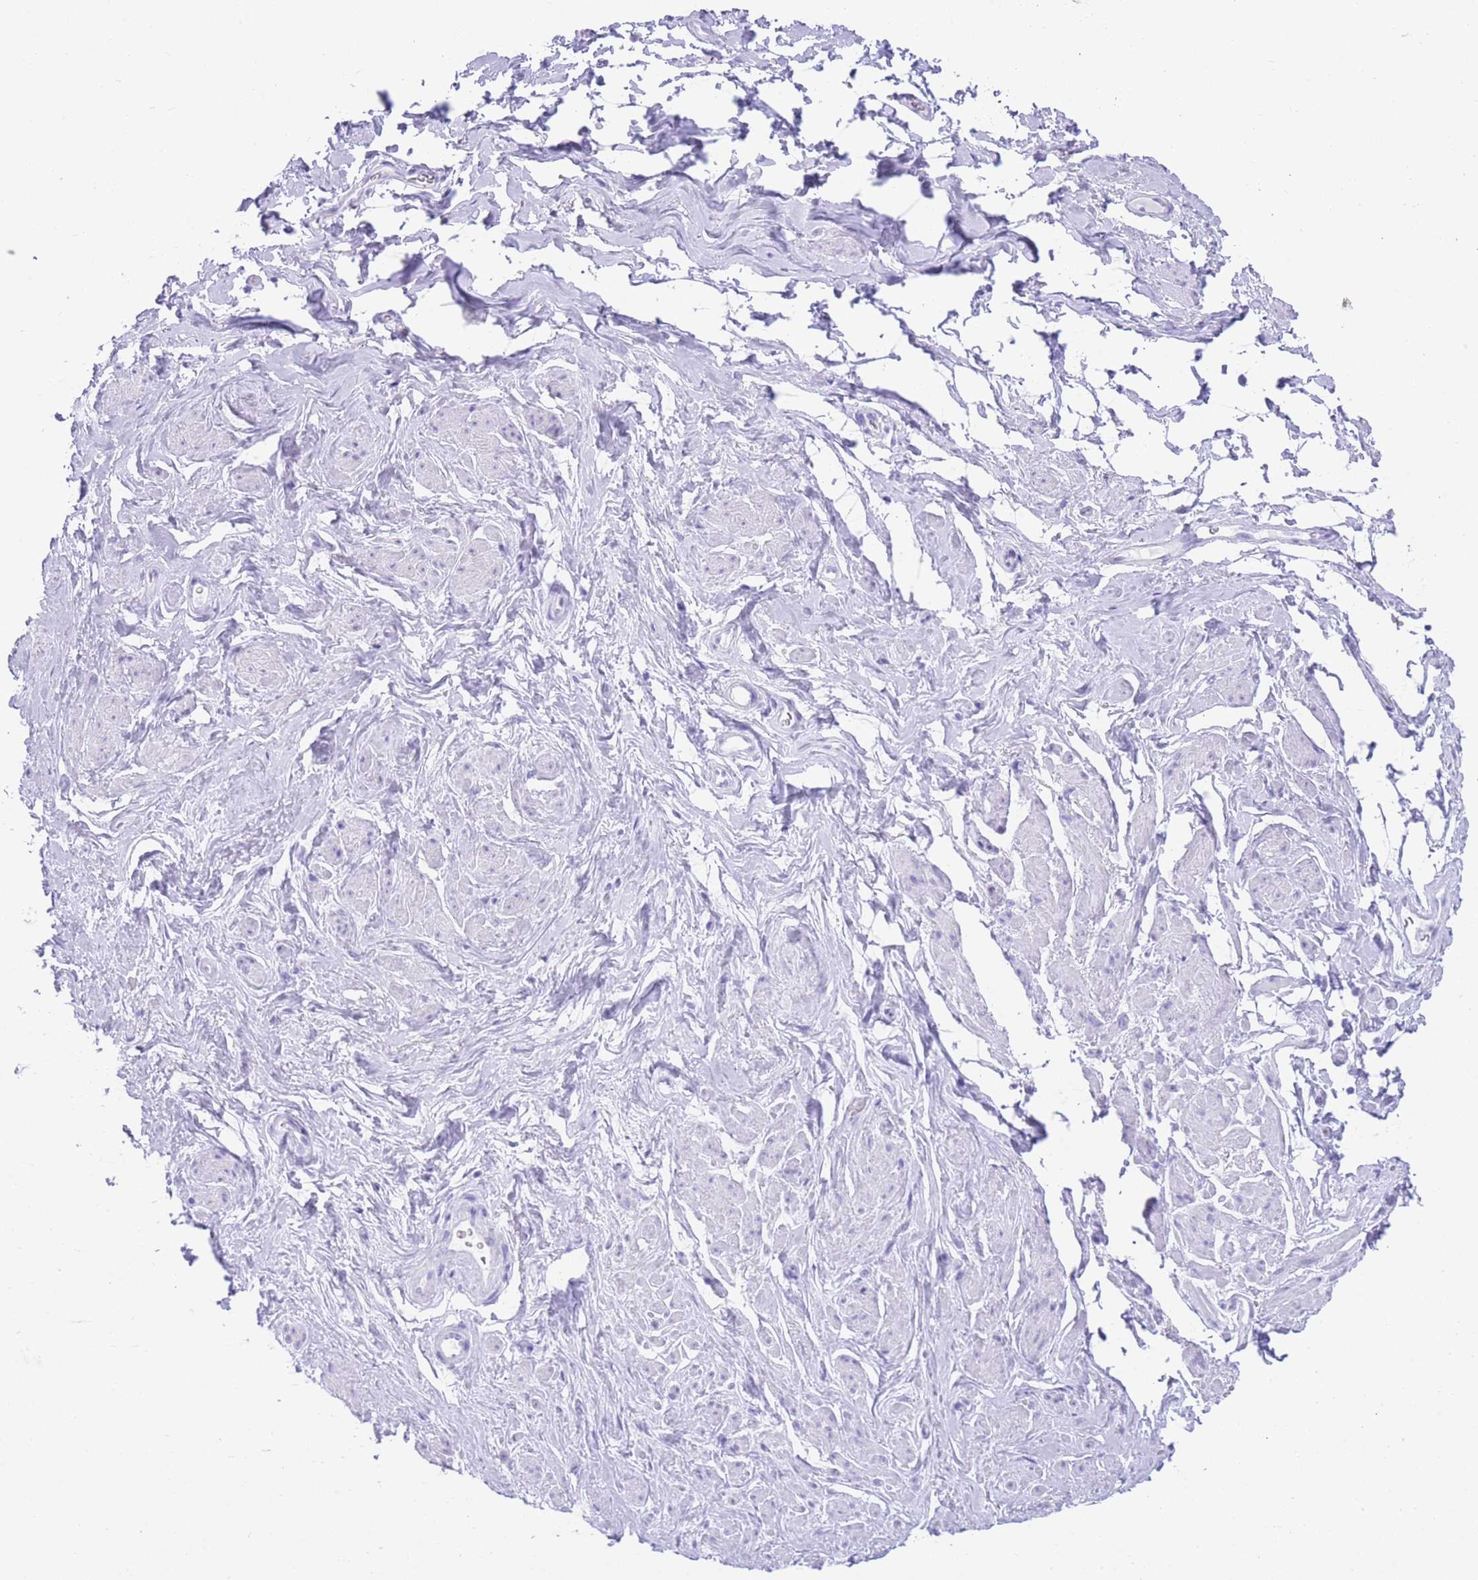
{"staining": {"intensity": "negative", "quantity": "none", "location": "none"}, "tissue": "smooth muscle", "cell_type": "Smooth muscle cells", "image_type": "normal", "snomed": [{"axis": "morphology", "description": "Normal tissue, NOS"}, {"axis": "topography", "description": "Smooth muscle"}, {"axis": "topography", "description": "Peripheral nerve tissue"}], "caption": "Immunohistochemistry of normal human smooth muscle shows no staining in smooth muscle cells.", "gene": "ELOA2", "patient": {"sex": "male", "age": 69}}